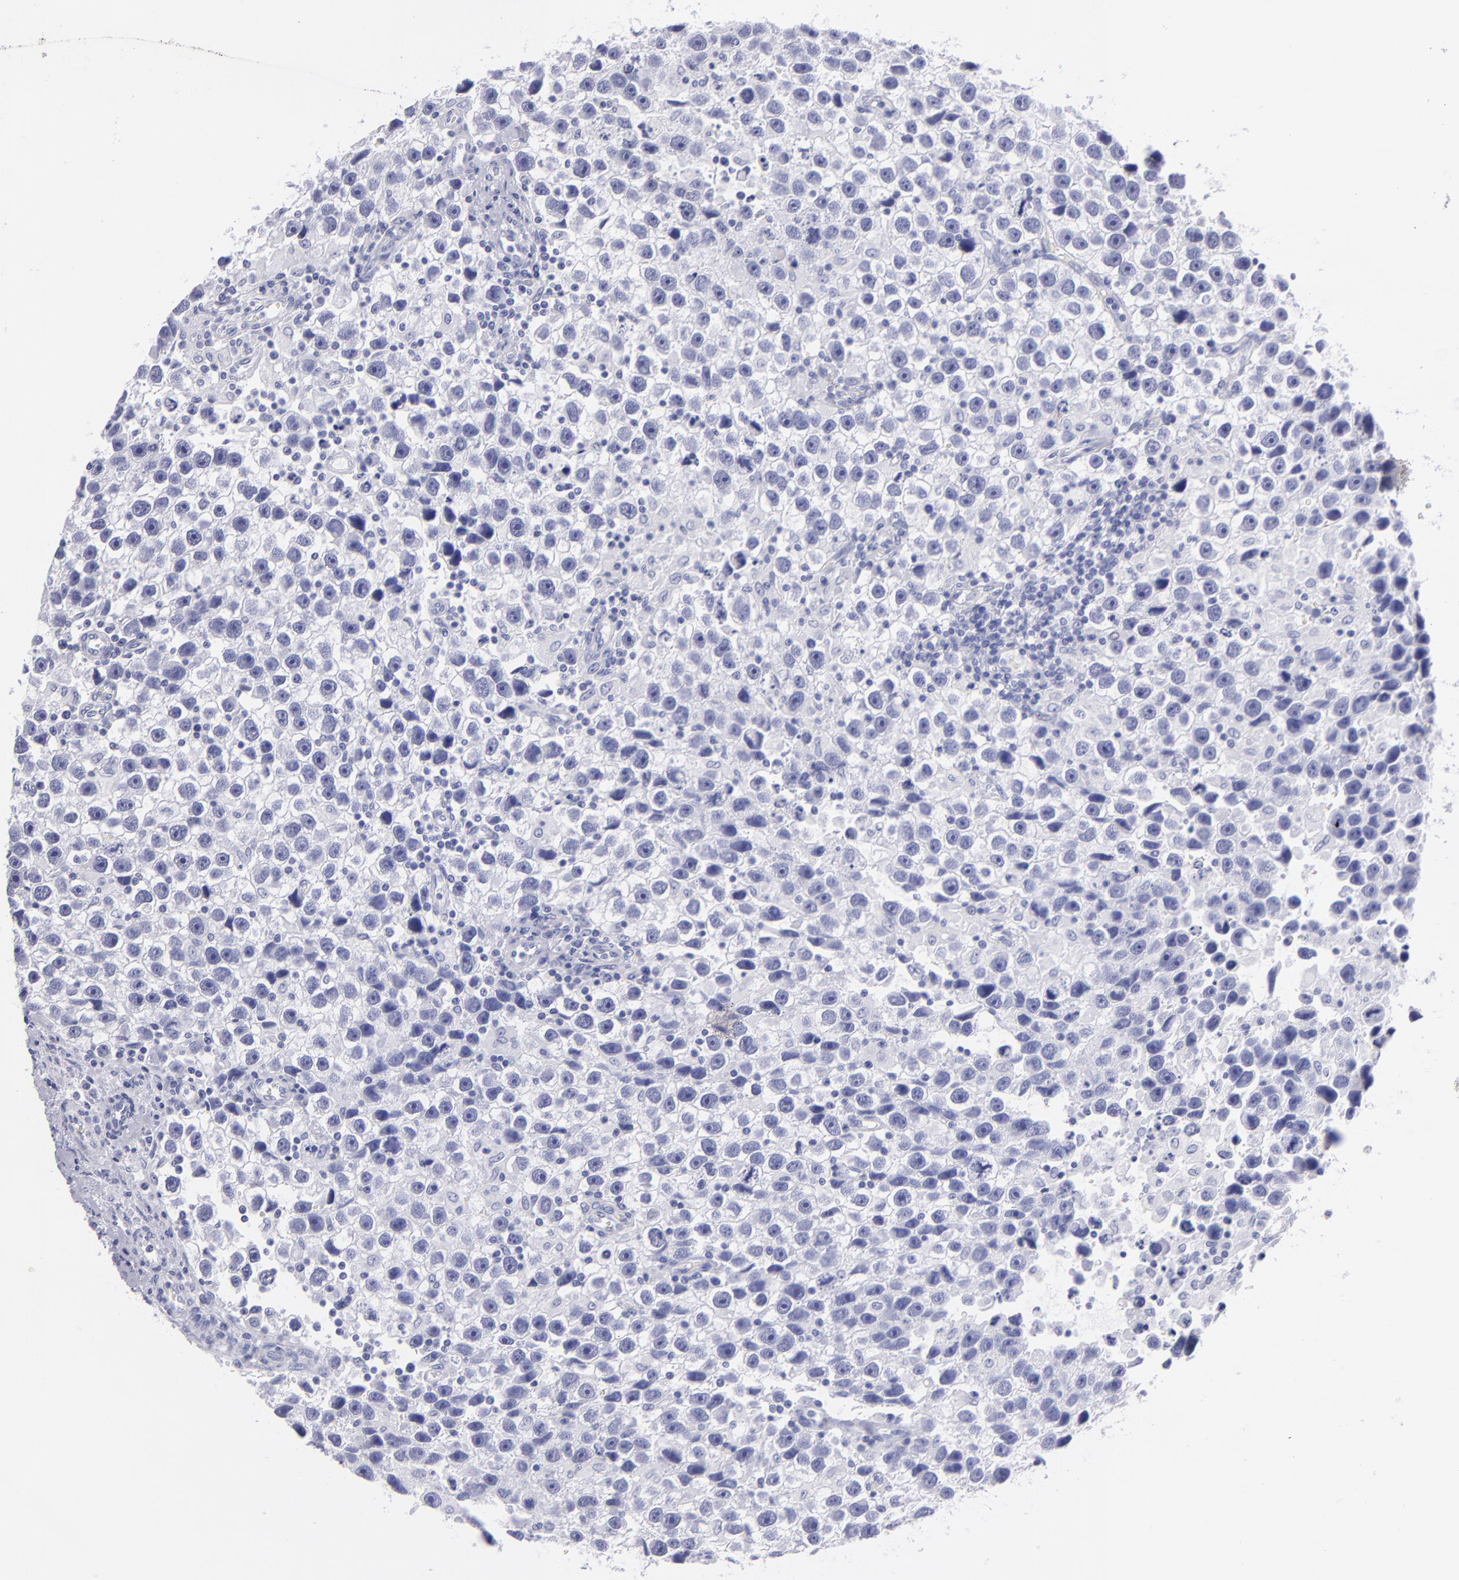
{"staining": {"intensity": "negative", "quantity": "none", "location": "none"}, "tissue": "testis cancer", "cell_type": "Tumor cells", "image_type": "cancer", "snomed": [{"axis": "morphology", "description": "Seminoma, NOS"}, {"axis": "topography", "description": "Testis"}], "caption": "Tumor cells show no significant positivity in testis seminoma. (Brightfield microscopy of DAB (3,3'-diaminobenzidine) IHC at high magnification).", "gene": "PRPH", "patient": {"sex": "male", "age": 43}}